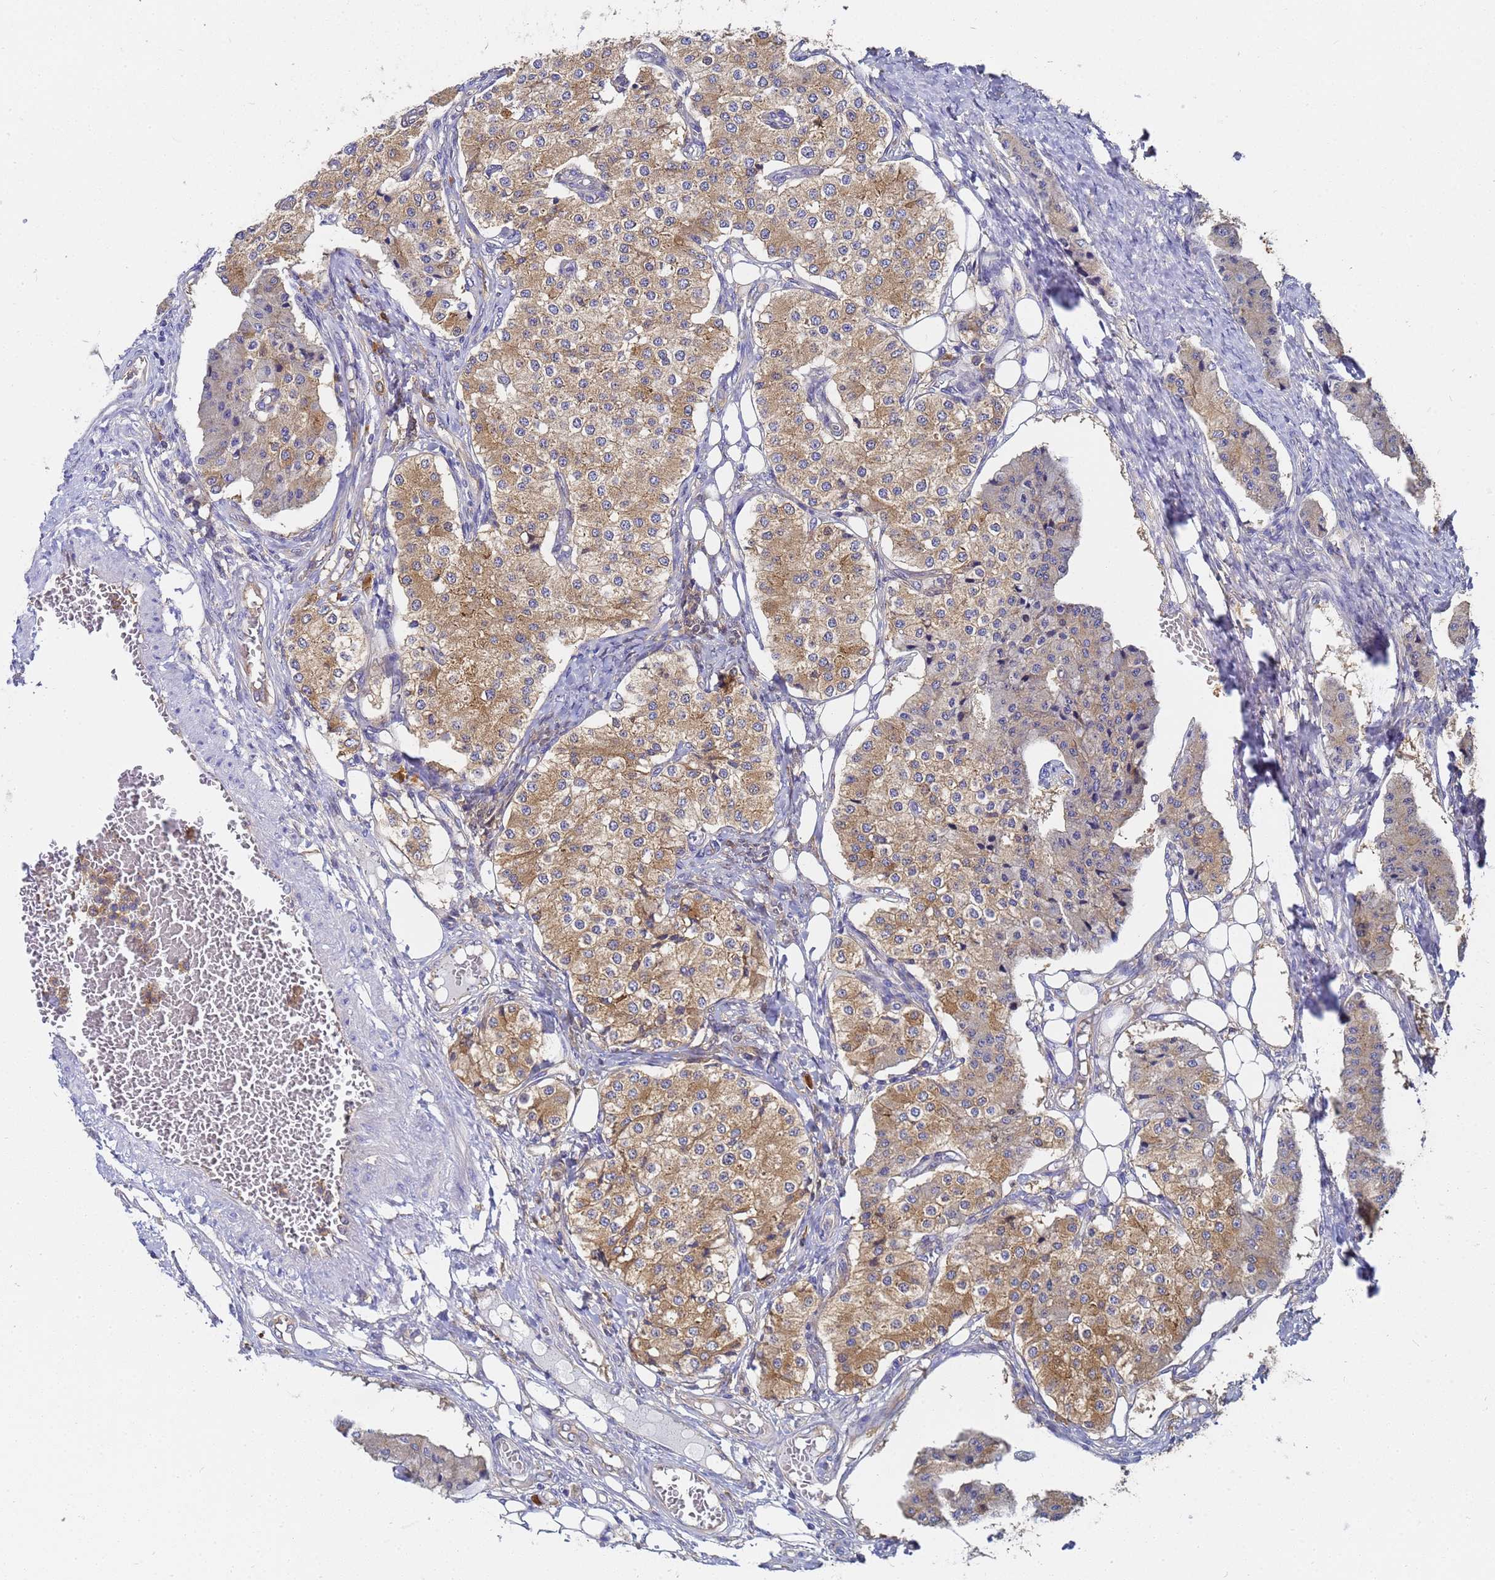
{"staining": {"intensity": "moderate", "quantity": ">75%", "location": "cytoplasmic/membranous"}, "tissue": "carcinoid", "cell_type": "Tumor cells", "image_type": "cancer", "snomed": [{"axis": "morphology", "description": "Carcinoid, malignant, NOS"}, {"axis": "topography", "description": "Colon"}], "caption": "Human malignant carcinoid stained for a protein (brown) demonstrates moderate cytoplasmic/membranous positive staining in approximately >75% of tumor cells.", "gene": "NME1-NME2", "patient": {"sex": "female", "age": 52}}